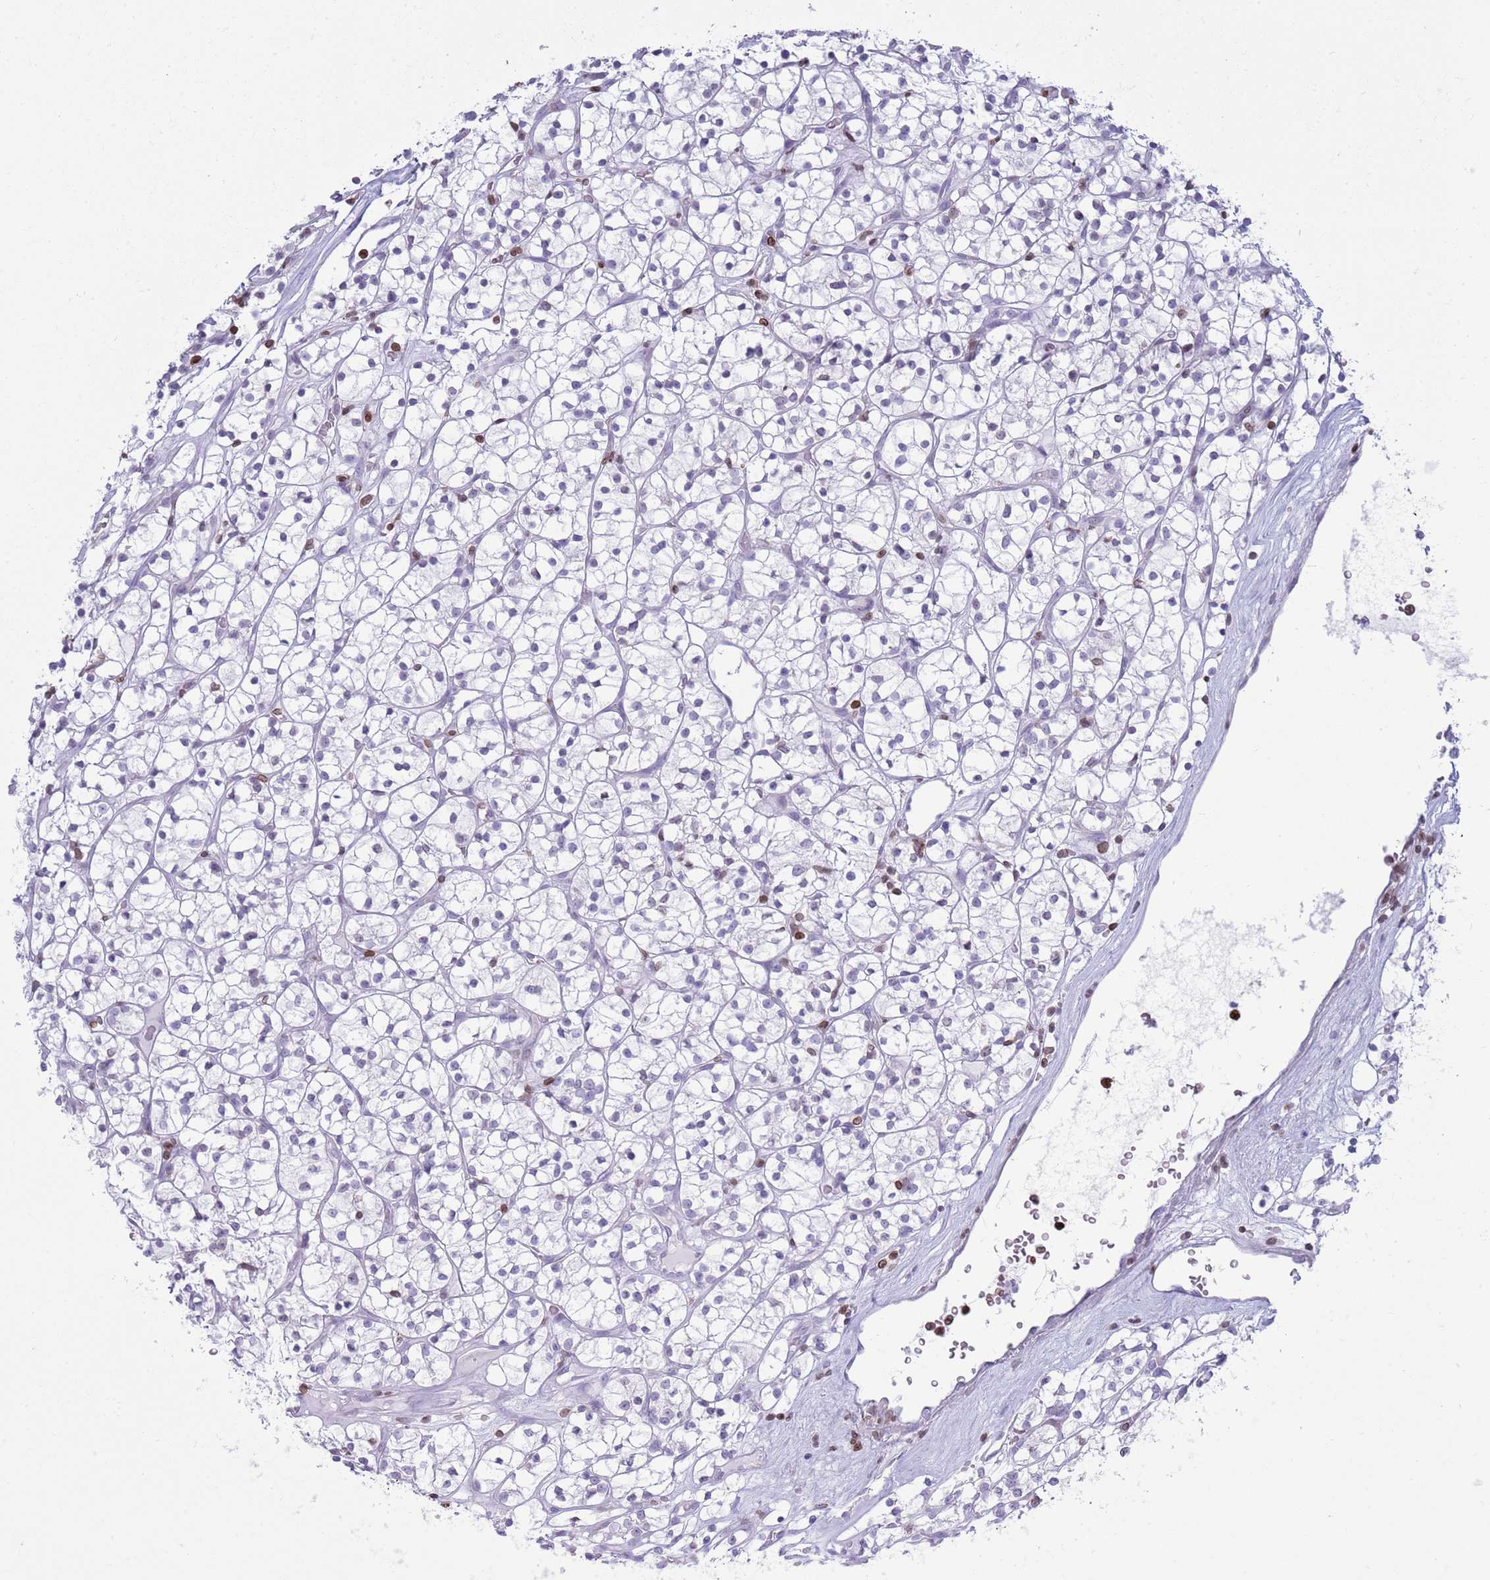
{"staining": {"intensity": "negative", "quantity": "none", "location": "none"}, "tissue": "renal cancer", "cell_type": "Tumor cells", "image_type": "cancer", "snomed": [{"axis": "morphology", "description": "Adenocarcinoma, NOS"}, {"axis": "topography", "description": "Kidney"}], "caption": "Renal adenocarcinoma stained for a protein using immunohistochemistry (IHC) exhibits no positivity tumor cells.", "gene": "LBR", "patient": {"sex": "female", "age": 64}}